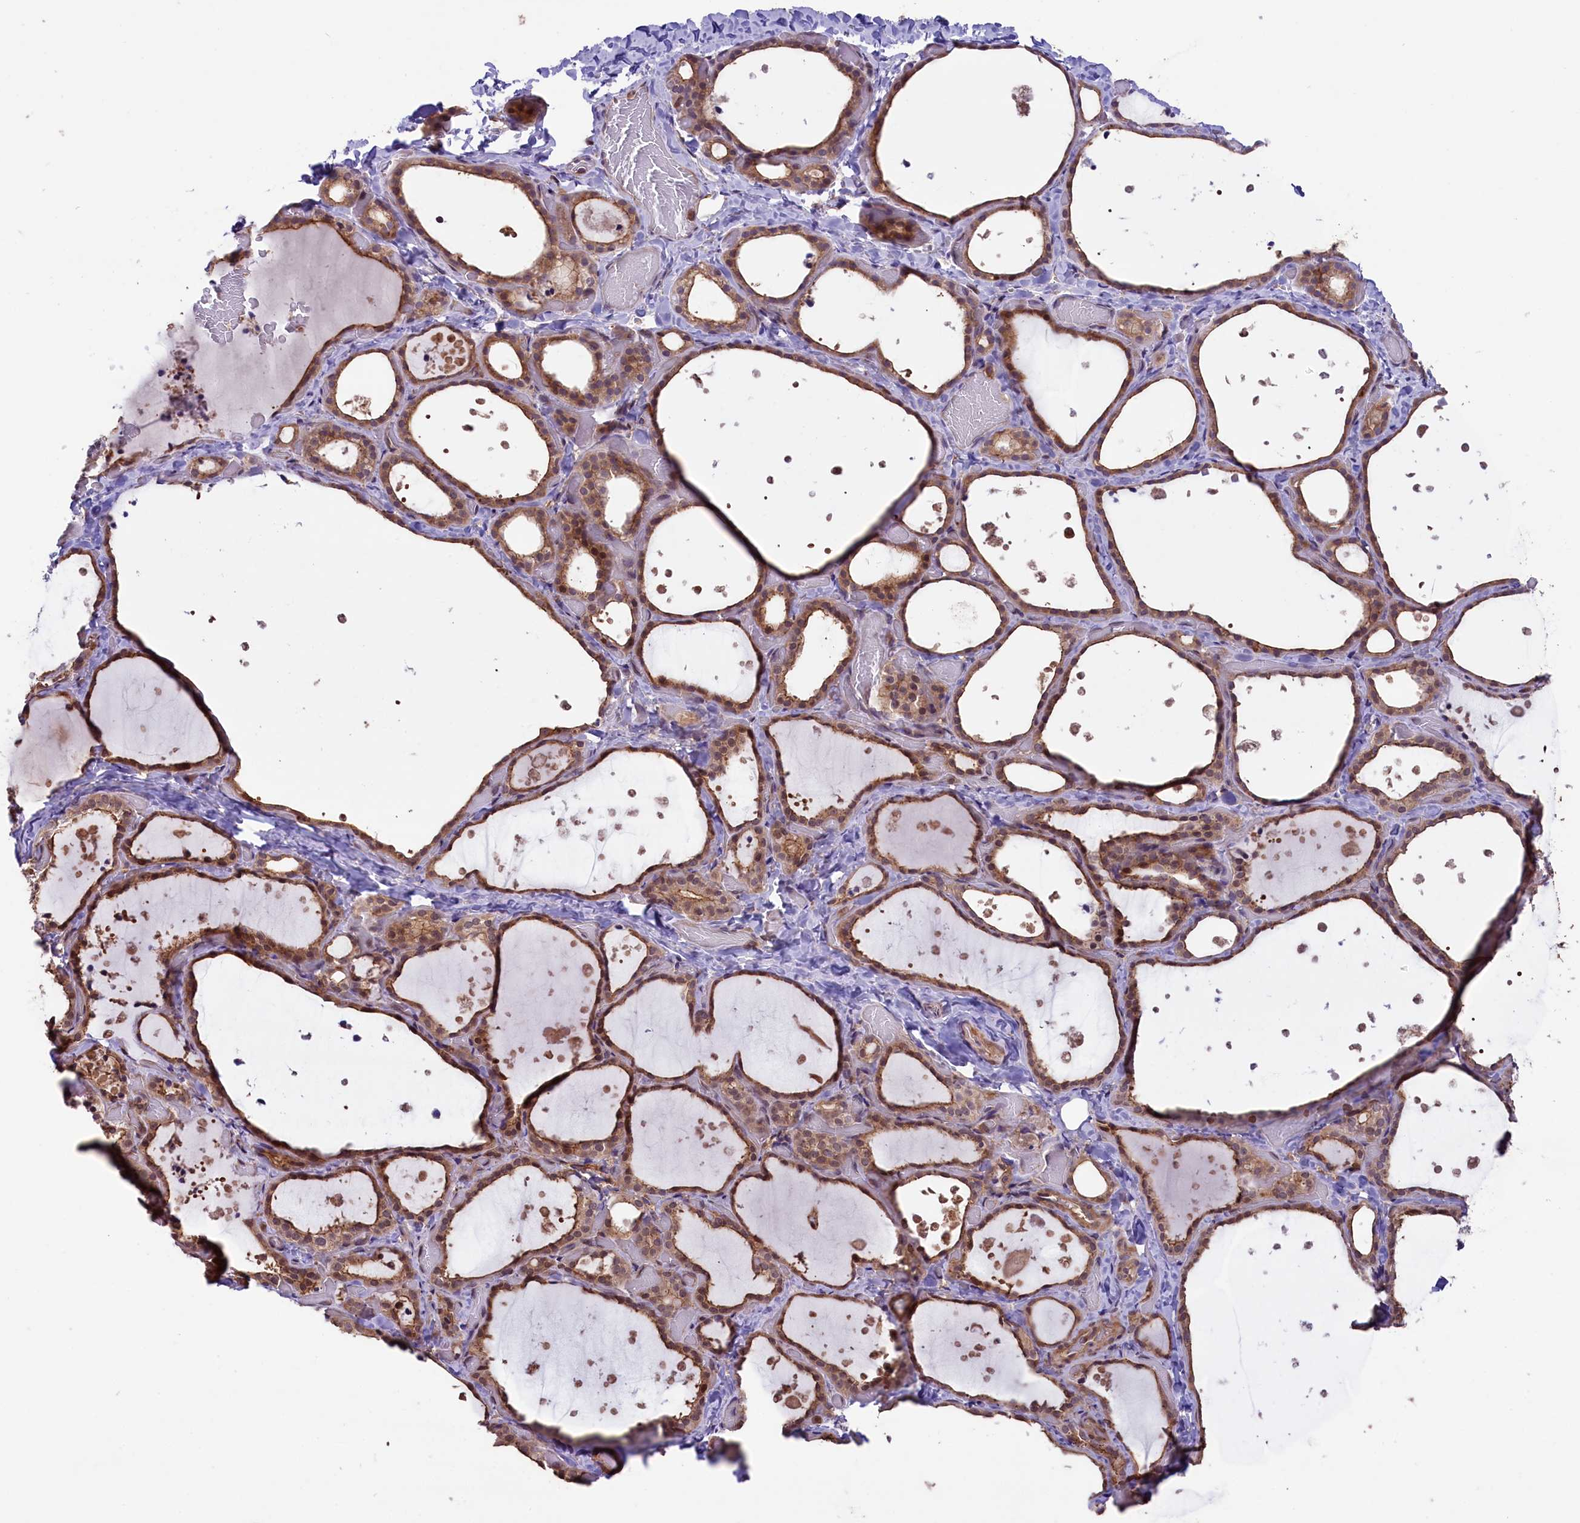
{"staining": {"intensity": "moderate", "quantity": ">75%", "location": "cytoplasmic/membranous,nuclear"}, "tissue": "thyroid gland", "cell_type": "Glandular cells", "image_type": "normal", "snomed": [{"axis": "morphology", "description": "Normal tissue, NOS"}, {"axis": "topography", "description": "Thyroid gland"}], "caption": "Glandular cells display medium levels of moderate cytoplasmic/membranous,nuclear positivity in approximately >75% of cells in normal human thyroid gland.", "gene": "RIC8A", "patient": {"sex": "female", "age": 44}}